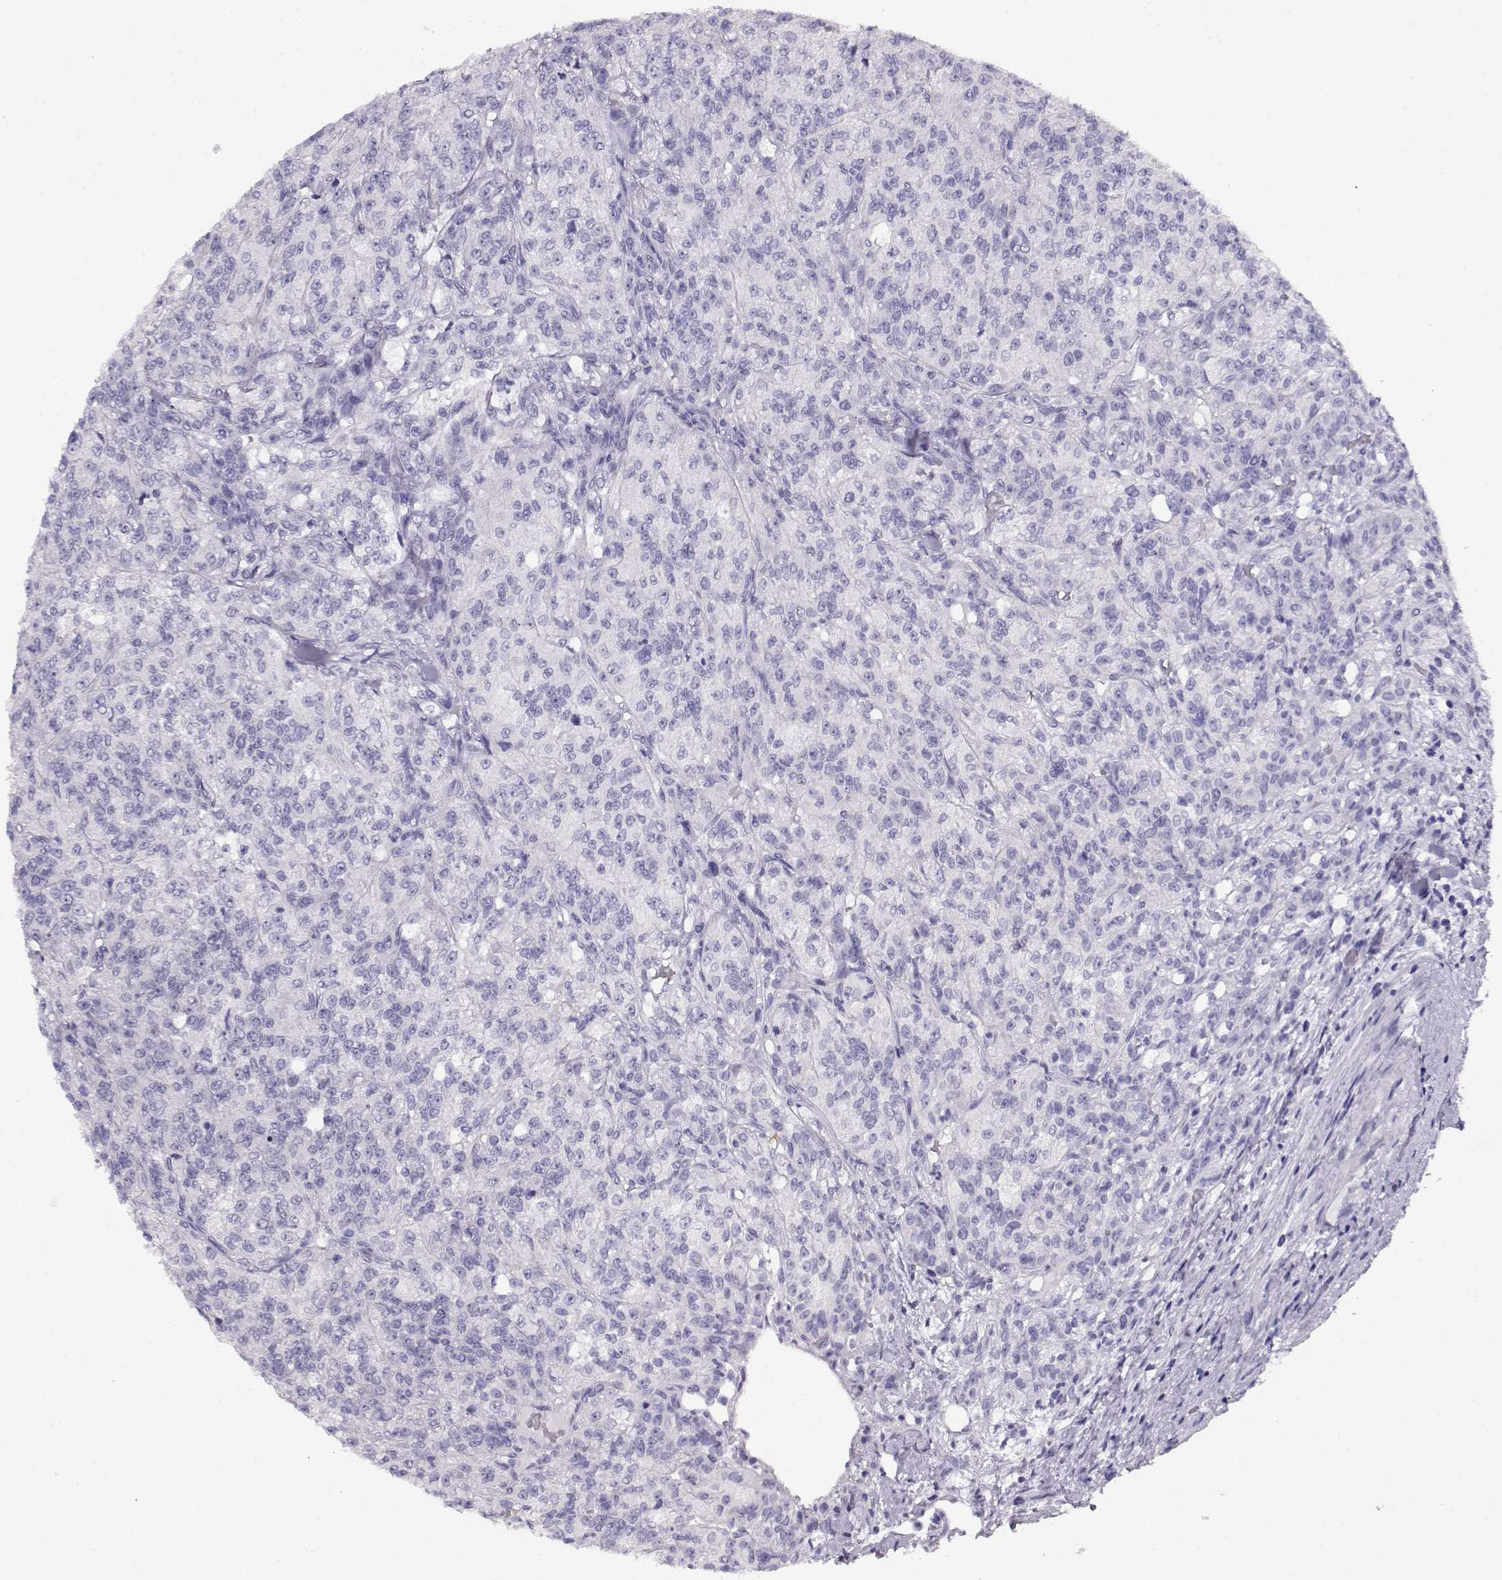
{"staining": {"intensity": "negative", "quantity": "none", "location": "none"}, "tissue": "renal cancer", "cell_type": "Tumor cells", "image_type": "cancer", "snomed": [{"axis": "morphology", "description": "Adenocarcinoma, NOS"}, {"axis": "topography", "description": "Kidney"}], "caption": "The histopathology image exhibits no significant expression in tumor cells of renal cancer (adenocarcinoma).", "gene": "ACTN2", "patient": {"sex": "female", "age": 63}}